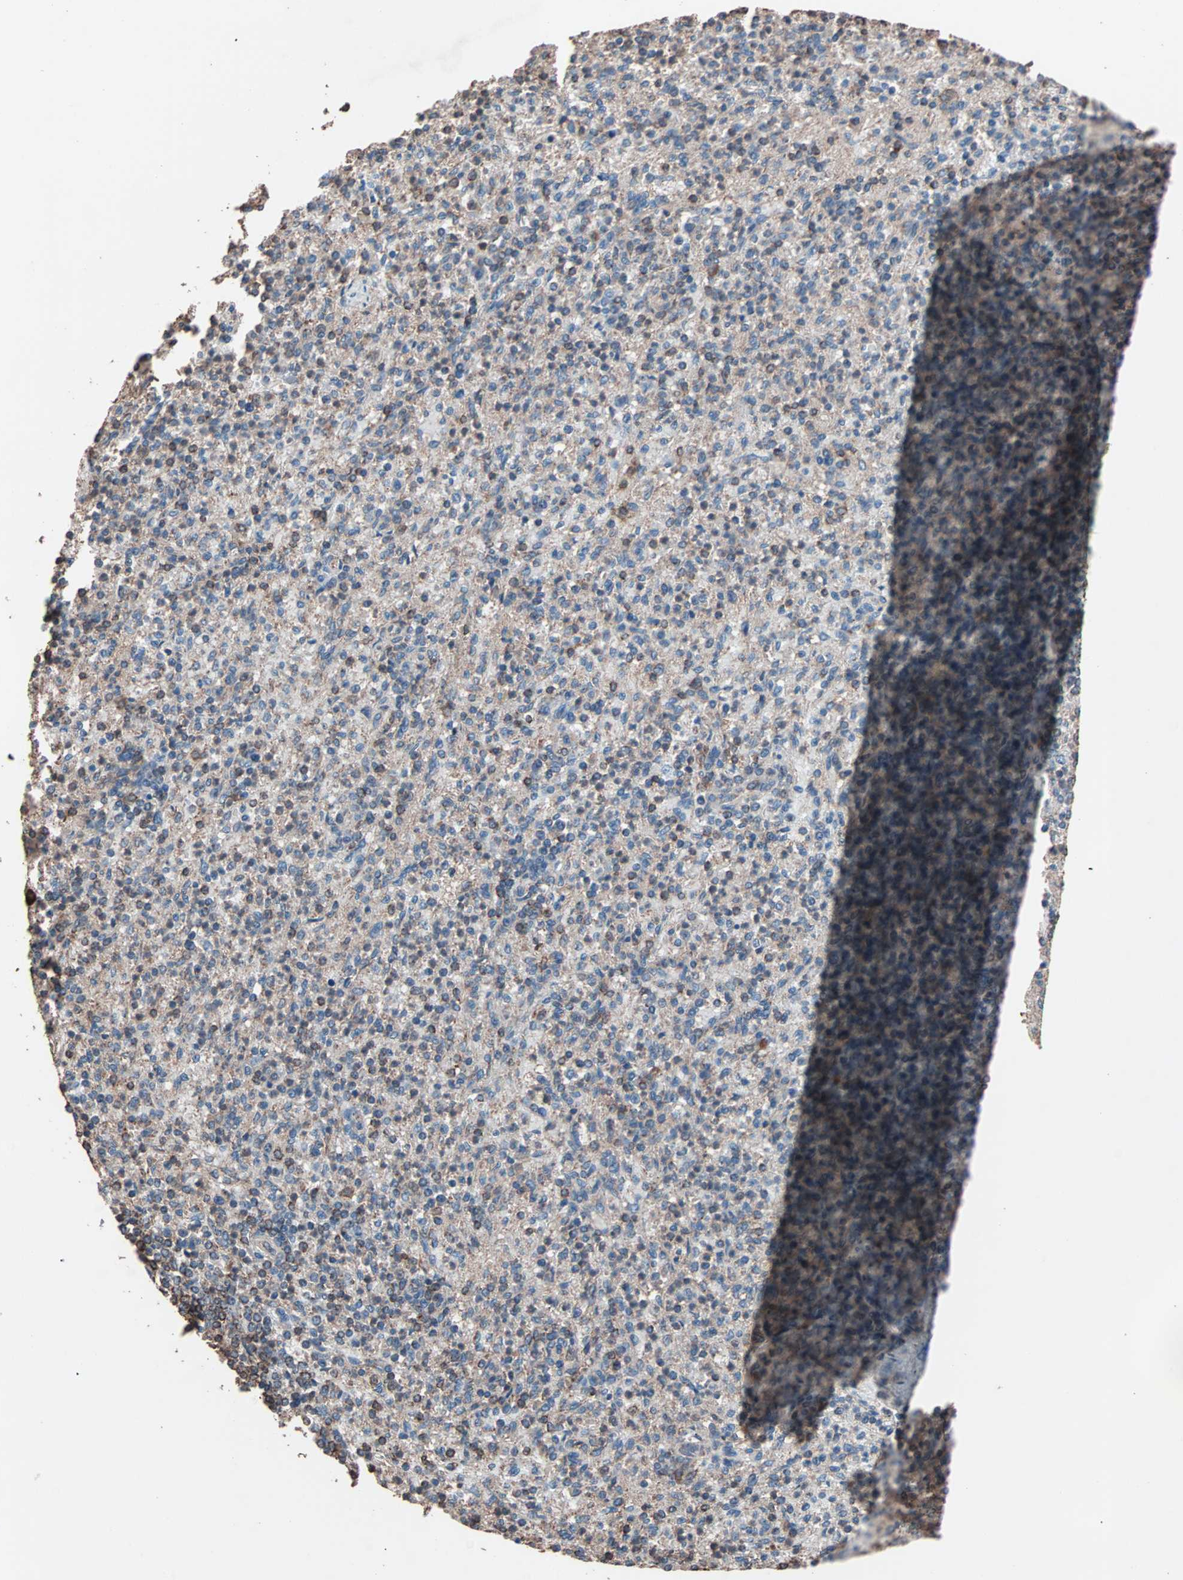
{"staining": {"intensity": "moderate", "quantity": "25%-75%", "location": "cytoplasmic/membranous"}, "tissue": "spleen", "cell_type": "Cells in red pulp", "image_type": "normal", "snomed": [{"axis": "morphology", "description": "Normal tissue, NOS"}, {"axis": "topography", "description": "Spleen"}], "caption": "DAB immunohistochemical staining of unremarkable spleen demonstrates moderate cytoplasmic/membranous protein expression in approximately 25%-75% of cells in red pulp. The protein is shown in brown color, while the nuclei are stained blue.", "gene": "MRPL2", "patient": {"sex": "female", "age": 74}}